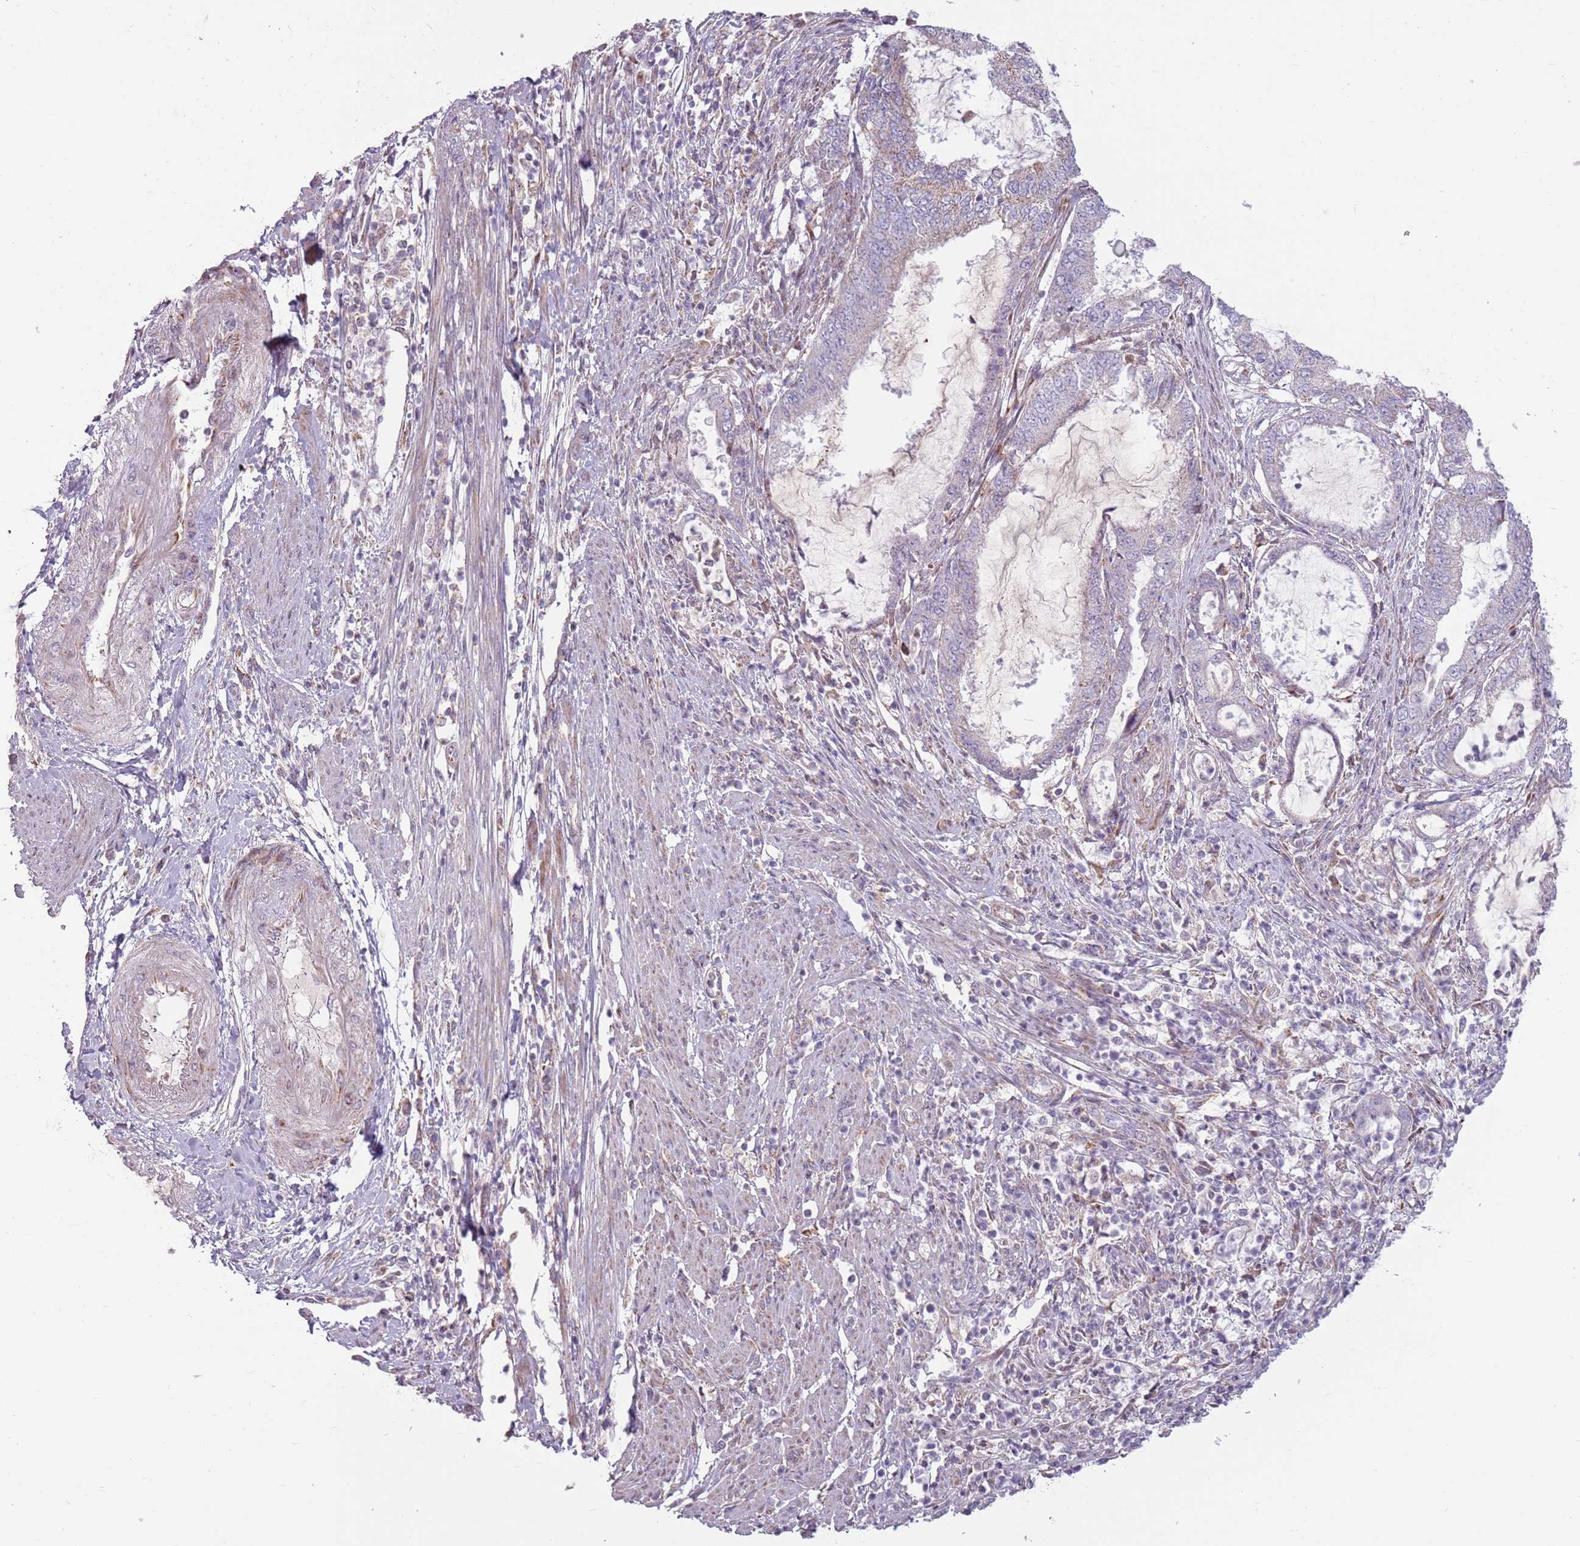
{"staining": {"intensity": "moderate", "quantity": "<25%", "location": "cytoplasmic/membranous"}, "tissue": "endometrial cancer", "cell_type": "Tumor cells", "image_type": "cancer", "snomed": [{"axis": "morphology", "description": "Adenocarcinoma, NOS"}, {"axis": "topography", "description": "Endometrium"}], "caption": "A photomicrograph of endometrial adenocarcinoma stained for a protein demonstrates moderate cytoplasmic/membranous brown staining in tumor cells.", "gene": "ZNF530", "patient": {"sex": "female", "age": 51}}